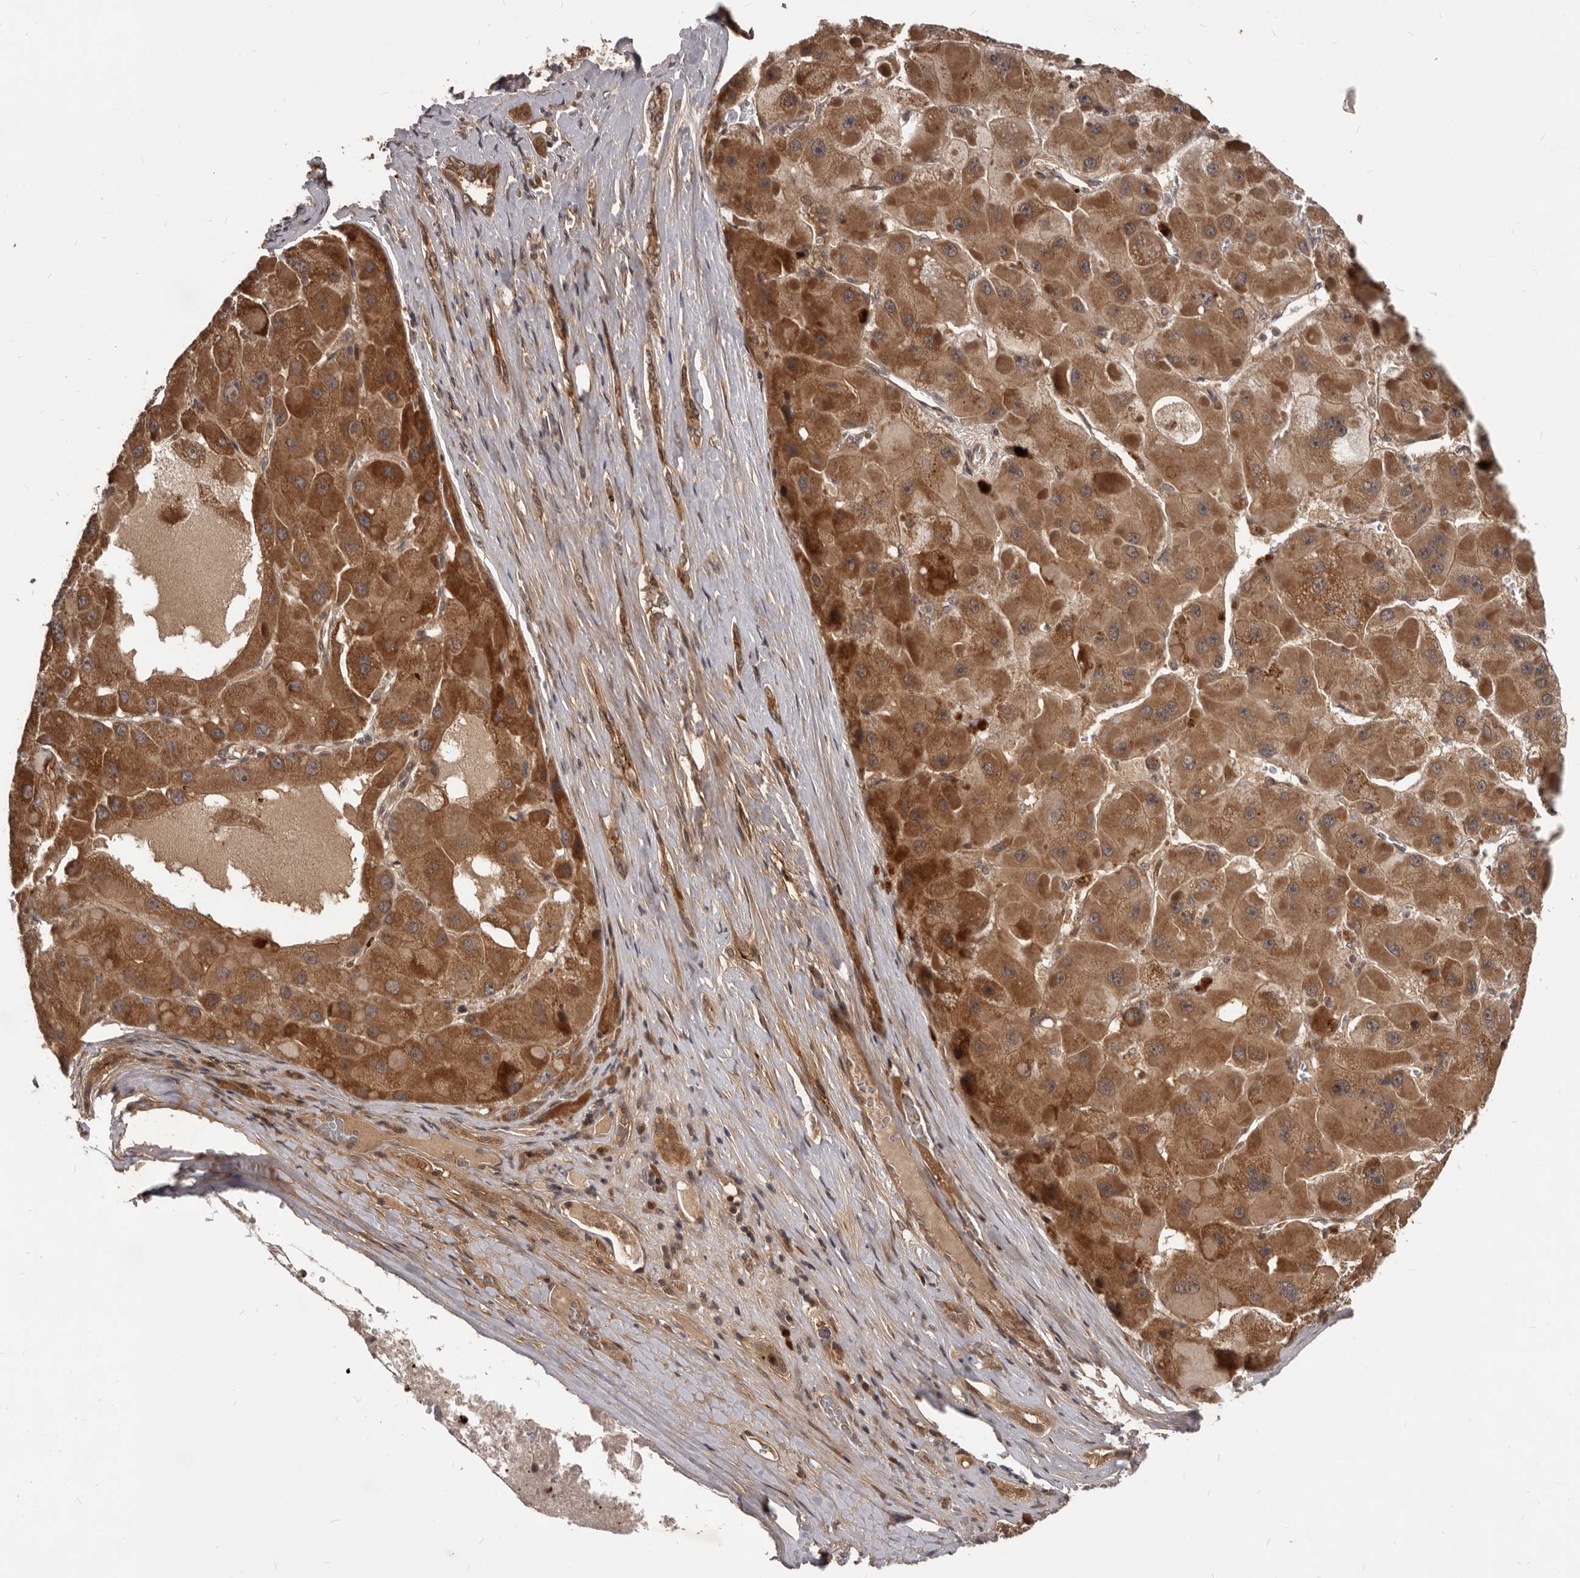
{"staining": {"intensity": "moderate", "quantity": ">75%", "location": "cytoplasmic/membranous"}, "tissue": "liver cancer", "cell_type": "Tumor cells", "image_type": "cancer", "snomed": [{"axis": "morphology", "description": "Carcinoma, Hepatocellular, NOS"}, {"axis": "topography", "description": "Liver"}], "caption": "A histopathology image showing moderate cytoplasmic/membranous staining in about >75% of tumor cells in liver cancer (hepatocellular carcinoma), as visualized by brown immunohistochemical staining.", "gene": "GABPB2", "patient": {"sex": "female", "age": 73}}